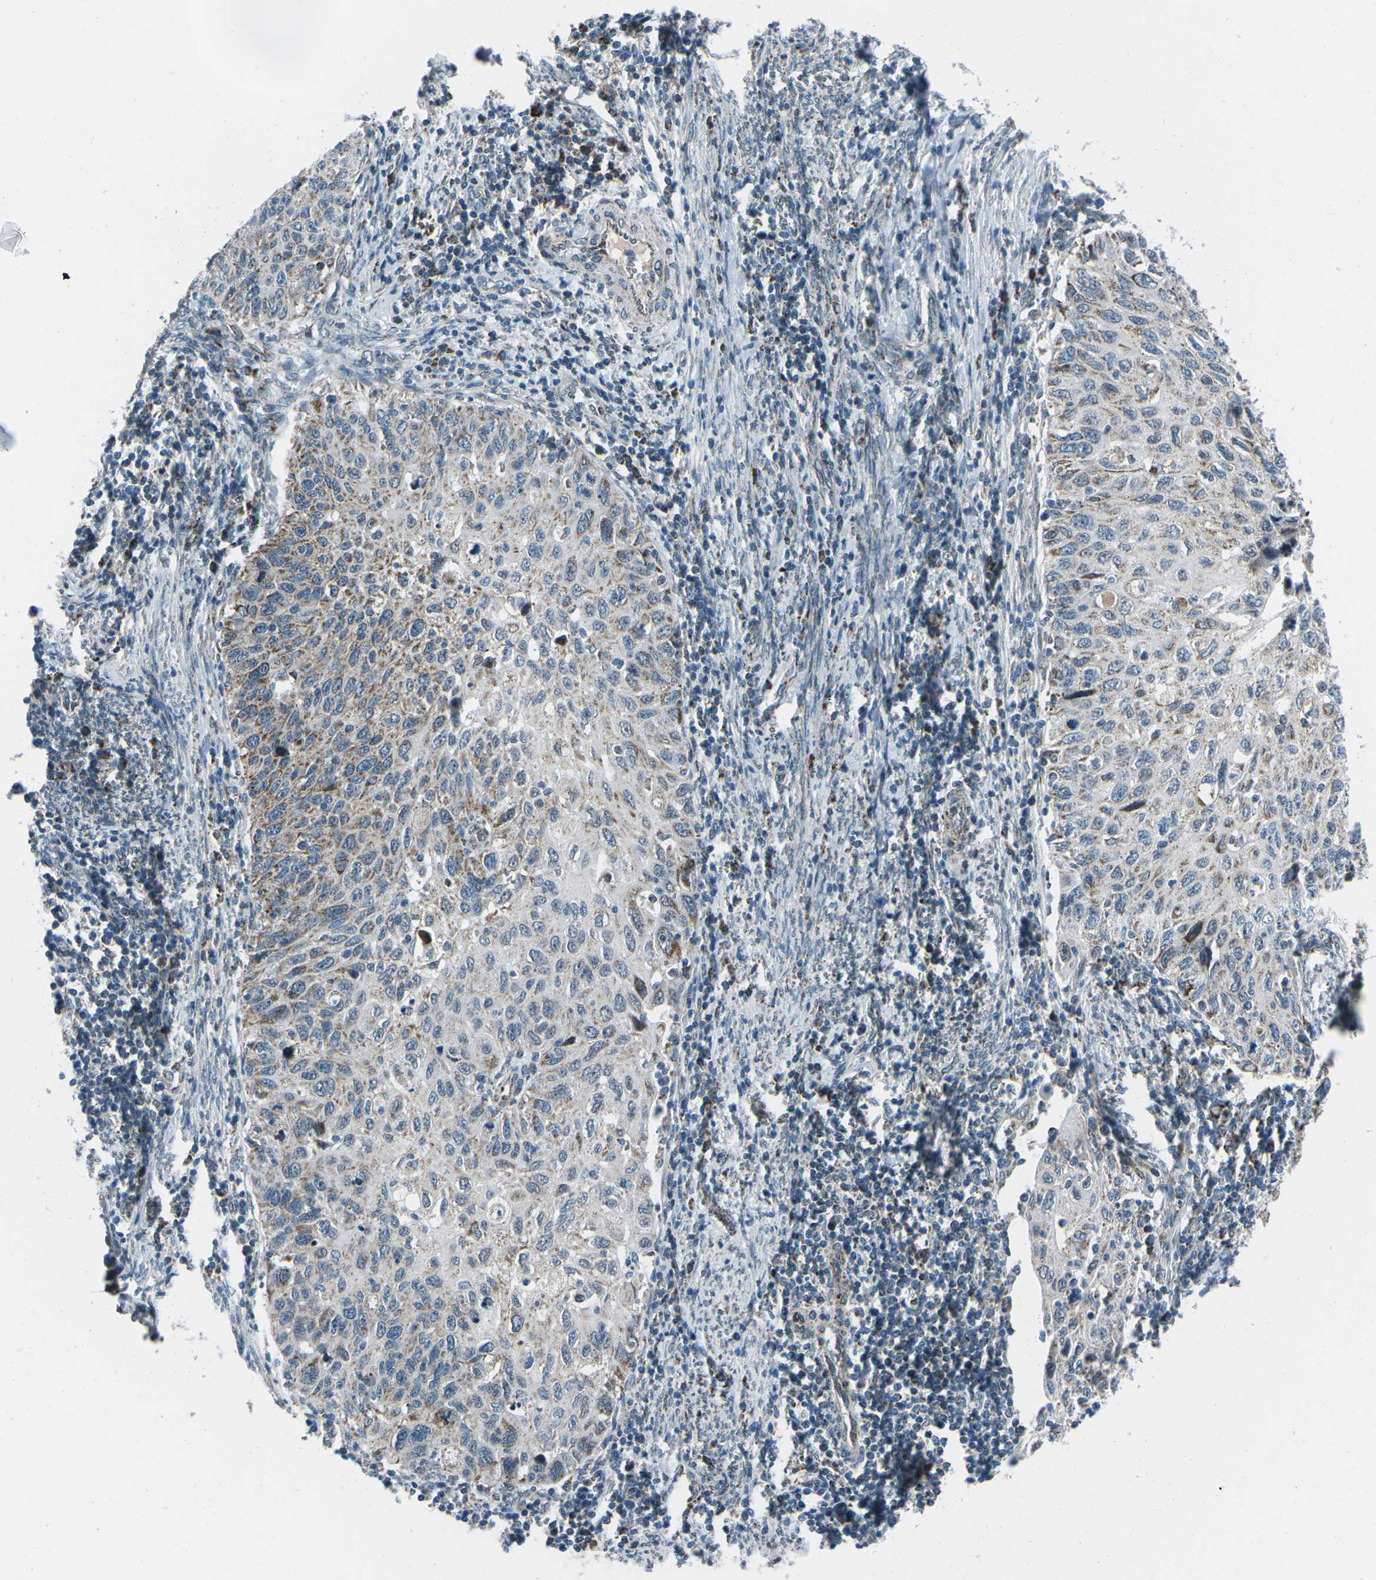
{"staining": {"intensity": "moderate", "quantity": "<25%", "location": "cytoplasmic/membranous"}, "tissue": "cervical cancer", "cell_type": "Tumor cells", "image_type": "cancer", "snomed": [{"axis": "morphology", "description": "Squamous cell carcinoma, NOS"}, {"axis": "topography", "description": "Cervix"}], "caption": "Immunohistochemistry (DAB (3,3'-diaminobenzidine)) staining of cervical squamous cell carcinoma shows moderate cytoplasmic/membranous protein staining in approximately <25% of tumor cells. The staining was performed using DAB, with brown indicating positive protein expression. Nuclei are stained blue with hematoxylin.", "gene": "RFESD", "patient": {"sex": "female", "age": 70}}